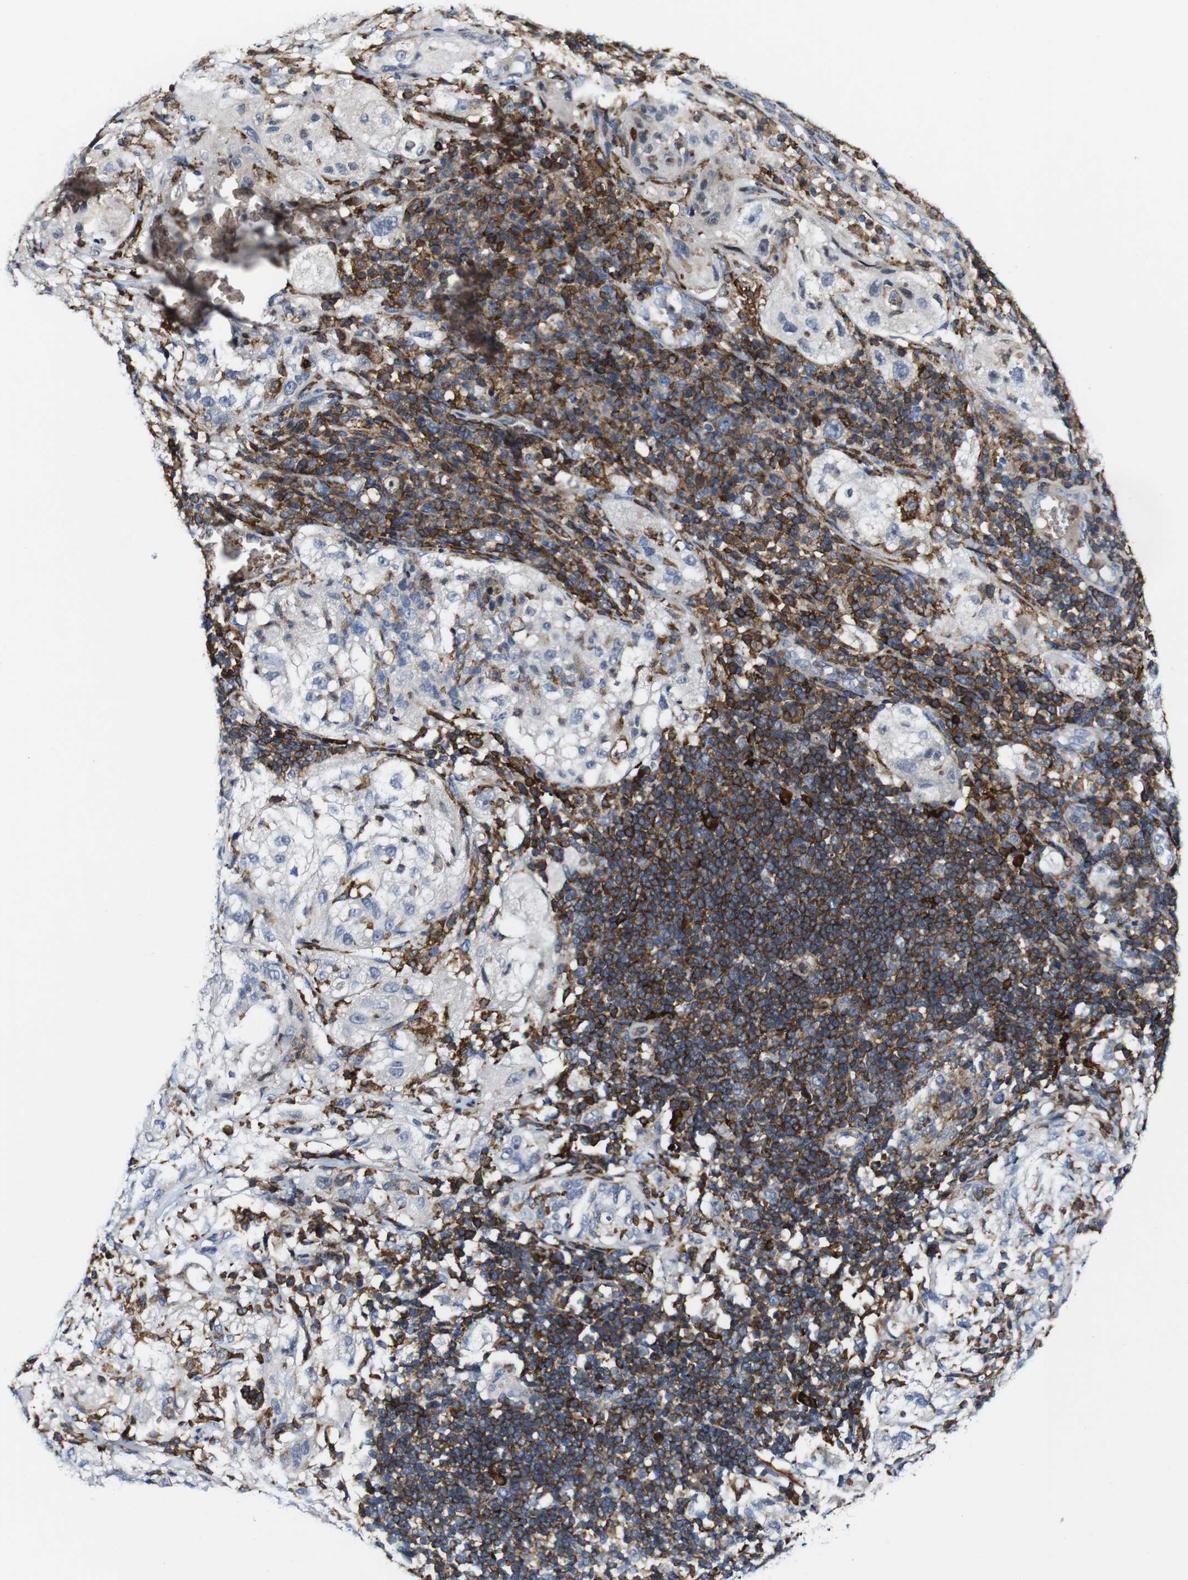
{"staining": {"intensity": "weak", "quantity": ">75%", "location": "cytoplasmic/membranous,nuclear"}, "tissue": "lung cancer", "cell_type": "Tumor cells", "image_type": "cancer", "snomed": [{"axis": "morphology", "description": "Inflammation, NOS"}, {"axis": "morphology", "description": "Squamous cell carcinoma, NOS"}, {"axis": "topography", "description": "Lymph node"}, {"axis": "topography", "description": "Soft tissue"}, {"axis": "topography", "description": "Lung"}], "caption": "Tumor cells show low levels of weak cytoplasmic/membranous and nuclear staining in about >75% of cells in lung squamous cell carcinoma.", "gene": "JAK2", "patient": {"sex": "male", "age": 66}}